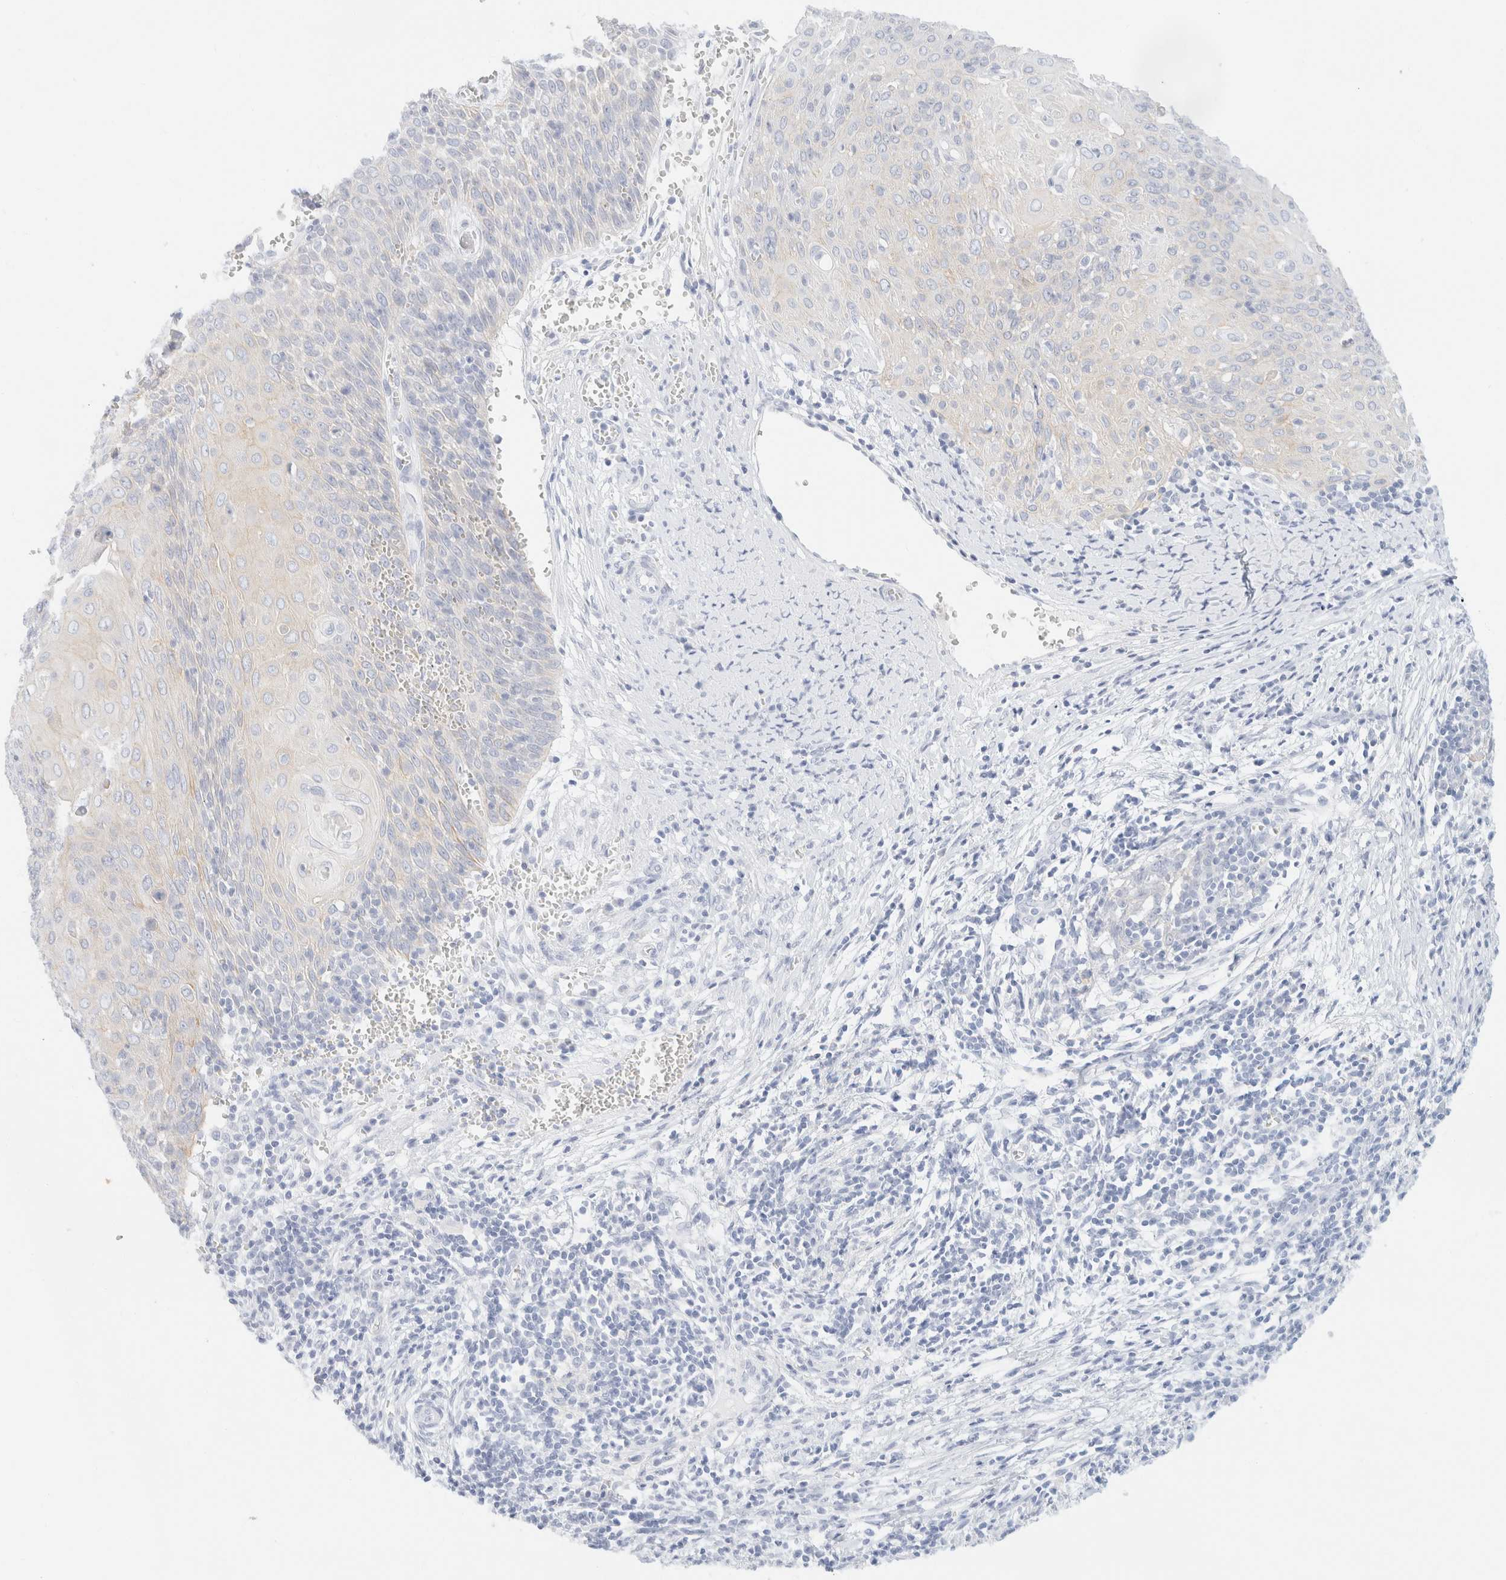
{"staining": {"intensity": "weak", "quantity": "<25%", "location": "cytoplasmic/membranous"}, "tissue": "cervical cancer", "cell_type": "Tumor cells", "image_type": "cancer", "snomed": [{"axis": "morphology", "description": "Squamous cell carcinoma, NOS"}, {"axis": "topography", "description": "Cervix"}], "caption": "A micrograph of squamous cell carcinoma (cervical) stained for a protein displays no brown staining in tumor cells.", "gene": "KRT20", "patient": {"sex": "female", "age": 39}}